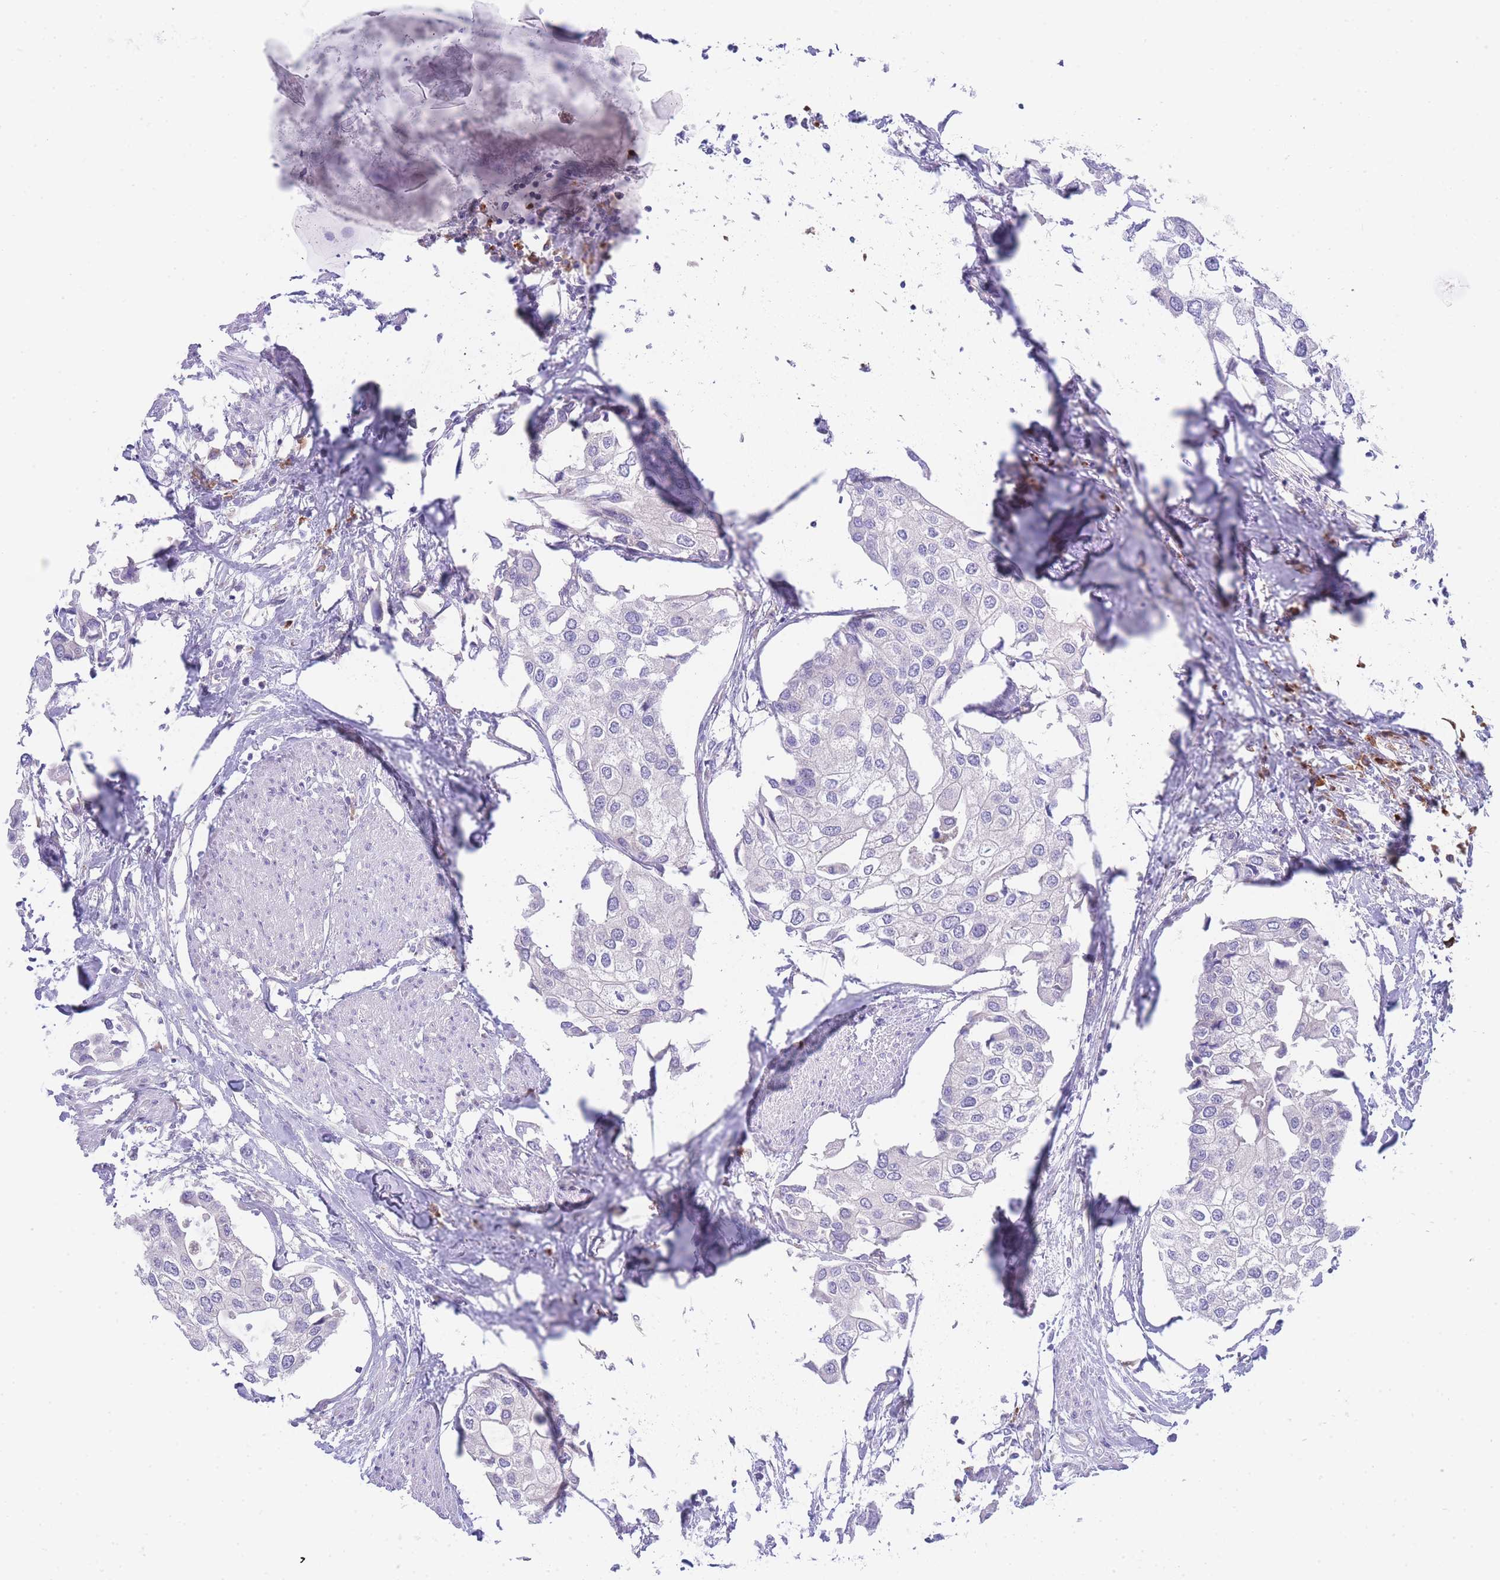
{"staining": {"intensity": "negative", "quantity": "none", "location": "none"}, "tissue": "urothelial cancer", "cell_type": "Tumor cells", "image_type": "cancer", "snomed": [{"axis": "morphology", "description": "Urothelial carcinoma, High grade"}, {"axis": "topography", "description": "Urinary bladder"}], "caption": "The histopathology image reveals no significant staining in tumor cells of urothelial cancer.", "gene": "ZNF510", "patient": {"sex": "male", "age": 64}}